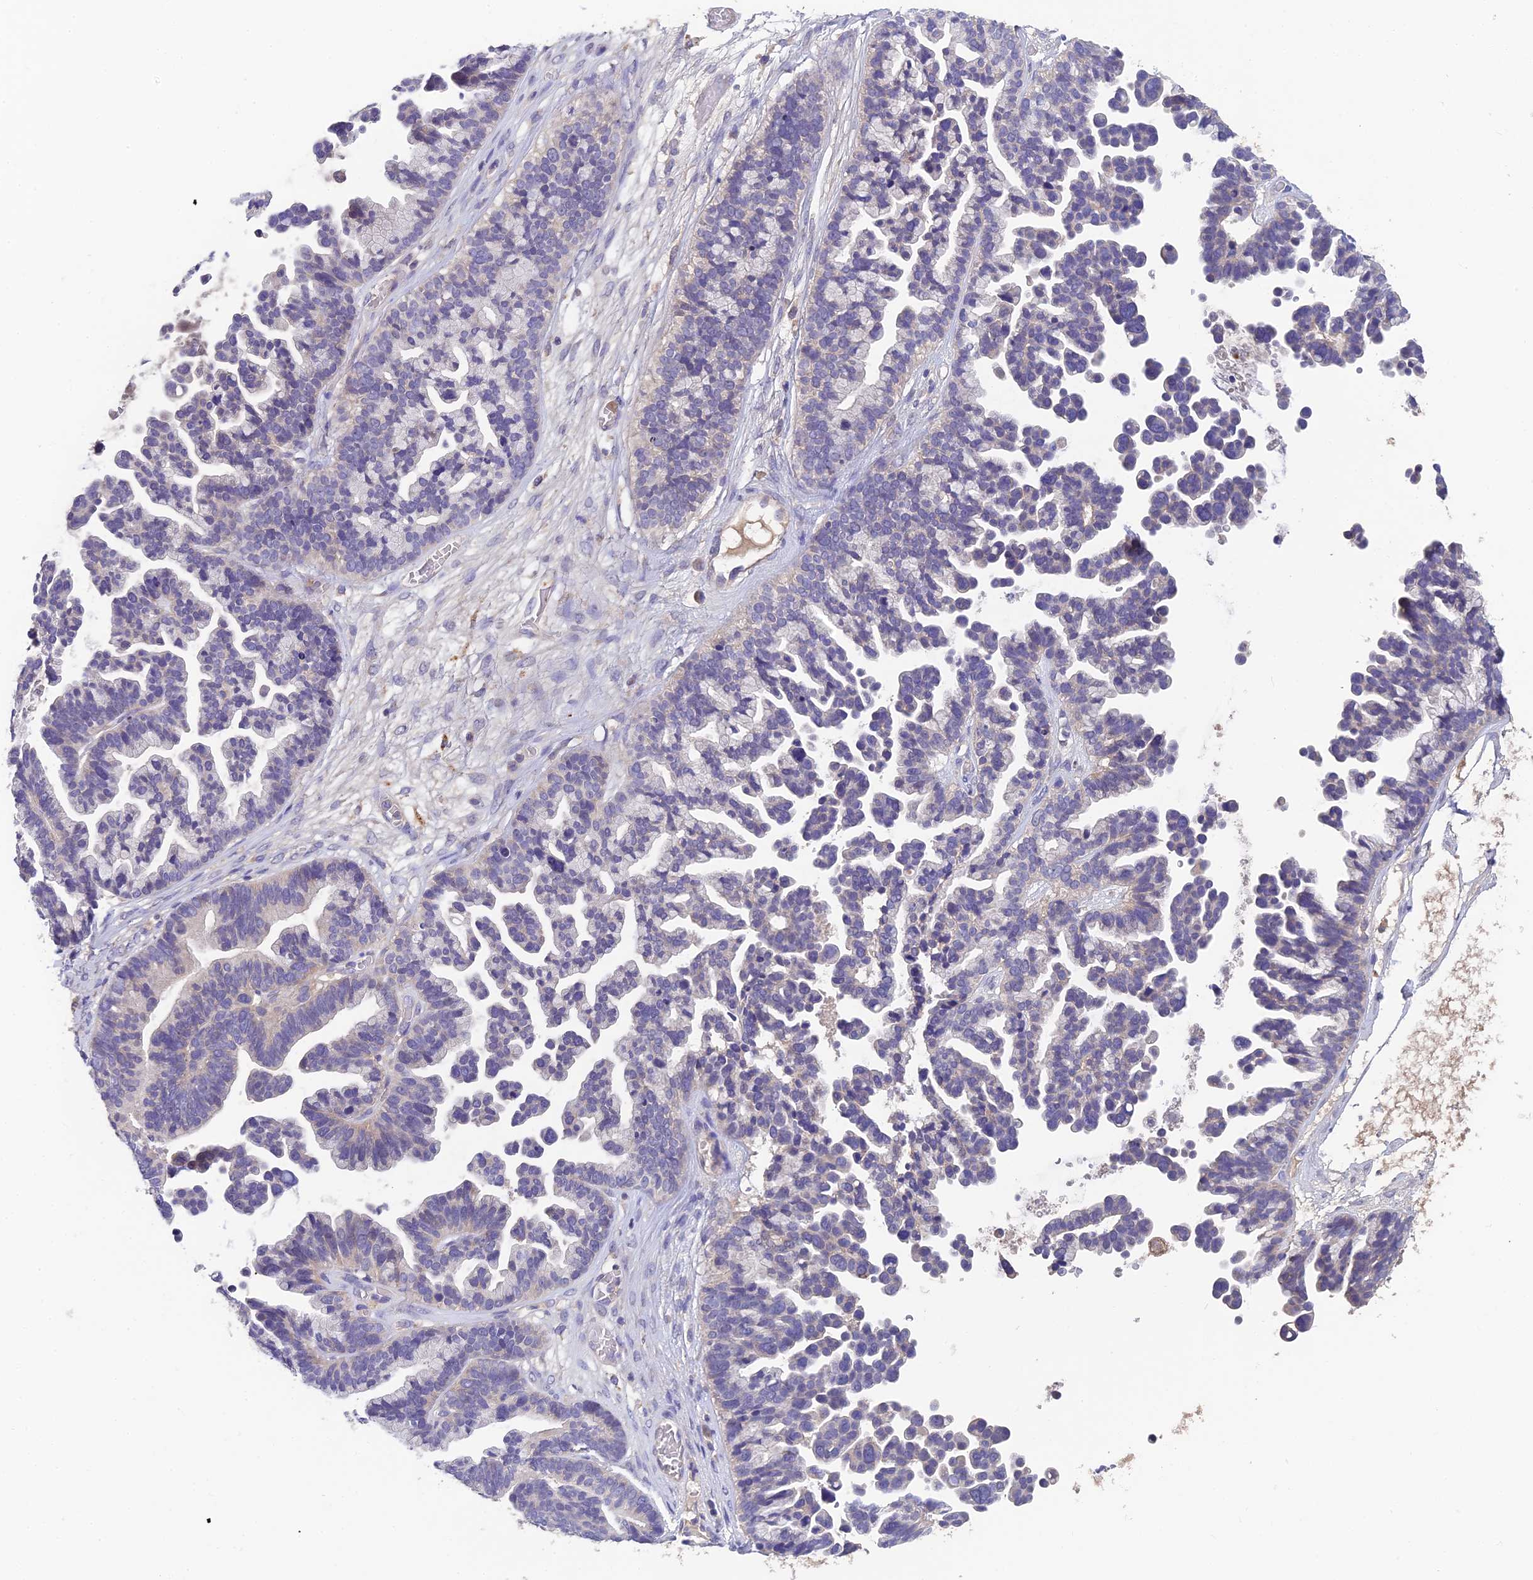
{"staining": {"intensity": "negative", "quantity": "none", "location": "none"}, "tissue": "ovarian cancer", "cell_type": "Tumor cells", "image_type": "cancer", "snomed": [{"axis": "morphology", "description": "Cystadenocarcinoma, serous, NOS"}, {"axis": "topography", "description": "Ovary"}], "caption": "Tumor cells show no significant protein expression in ovarian cancer.", "gene": "ADAMTS13", "patient": {"sex": "female", "age": 56}}